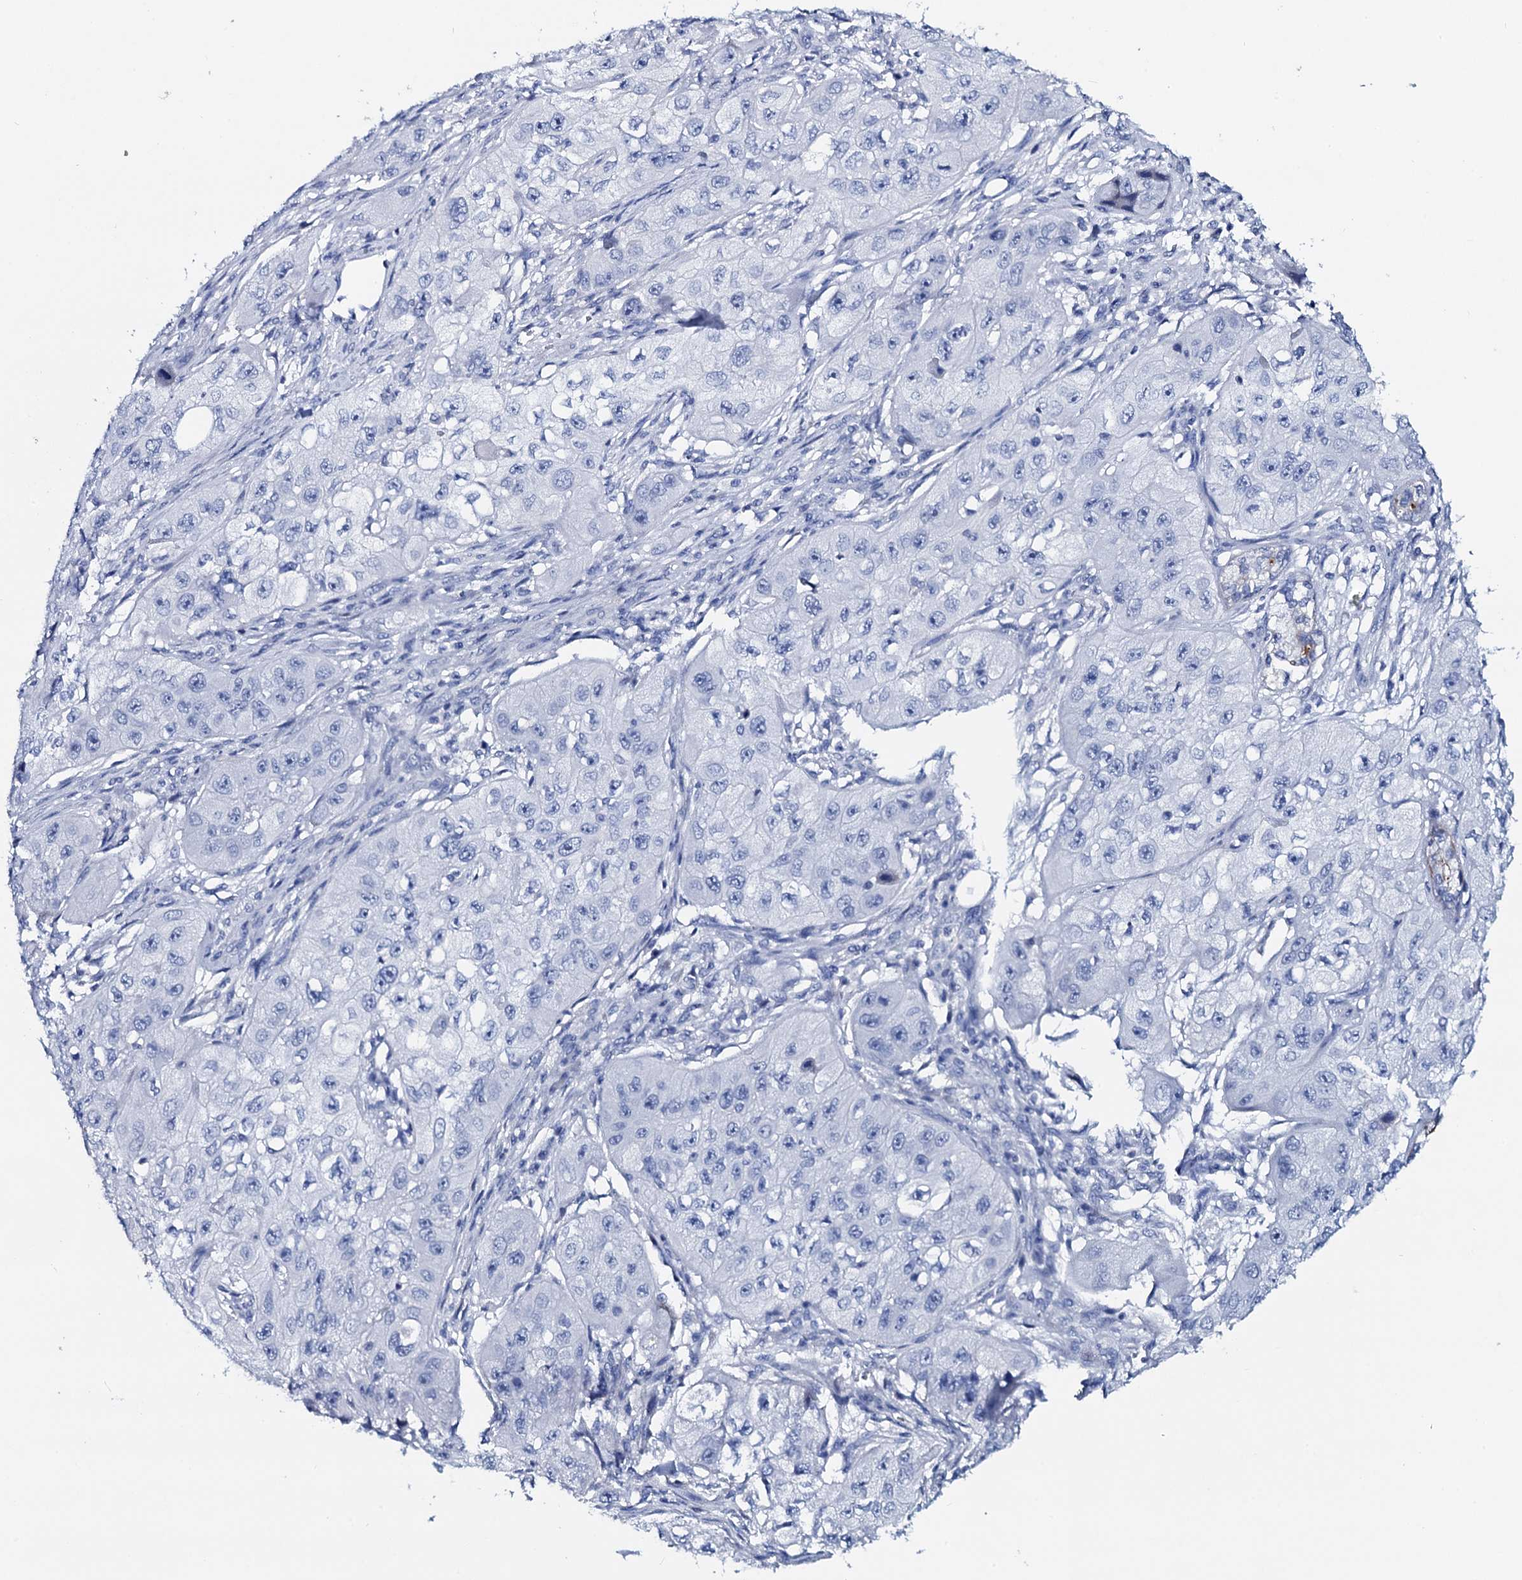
{"staining": {"intensity": "negative", "quantity": "none", "location": "none"}, "tissue": "skin cancer", "cell_type": "Tumor cells", "image_type": "cancer", "snomed": [{"axis": "morphology", "description": "Squamous cell carcinoma, NOS"}, {"axis": "topography", "description": "Skin"}, {"axis": "topography", "description": "Subcutis"}], "caption": "Skin cancer (squamous cell carcinoma) was stained to show a protein in brown. There is no significant staining in tumor cells. (Brightfield microscopy of DAB (3,3'-diaminobenzidine) immunohistochemistry (IHC) at high magnification).", "gene": "GYS2", "patient": {"sex": "male", "age": 73}}